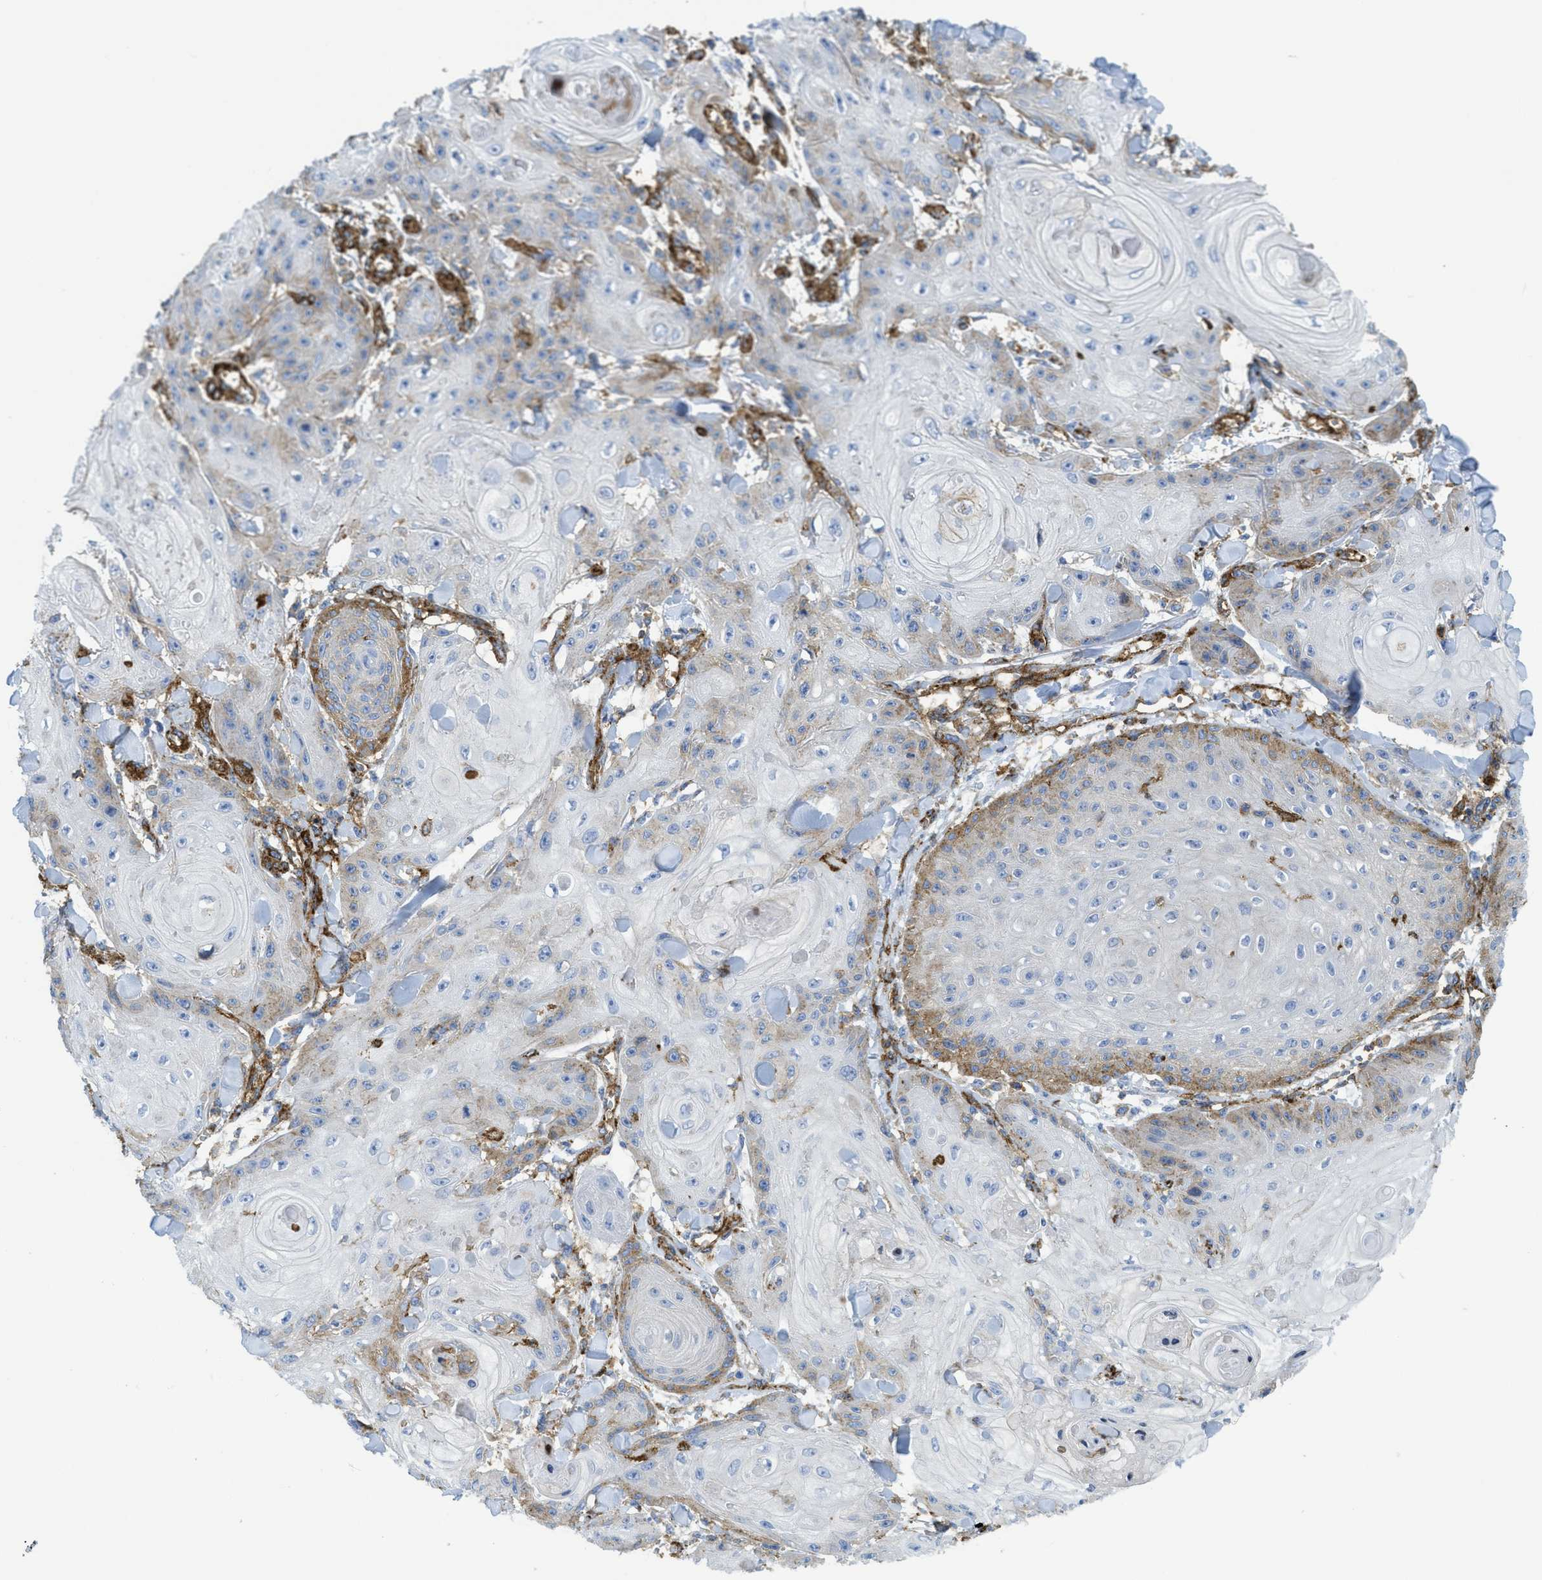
{"staining": {"intensity": "weak", "quantity": "<25%", "location": "cytoplasmic/membranous"}, "tissue": "skin cancer", "cell_type": "Tumor cells", "image_type": "cancer", "snomed": [{"axis": "morphology", "description": "Squamous cell carcinoma, NOS"}, {"axis": "topography", "description": "Skin"}], "caption": "The image shows no significant expression in tumor cells of skin cancer (squamous cell carcinoma).", "gene": "HIP1", "patient": {"sex": "male", "age": 74}}